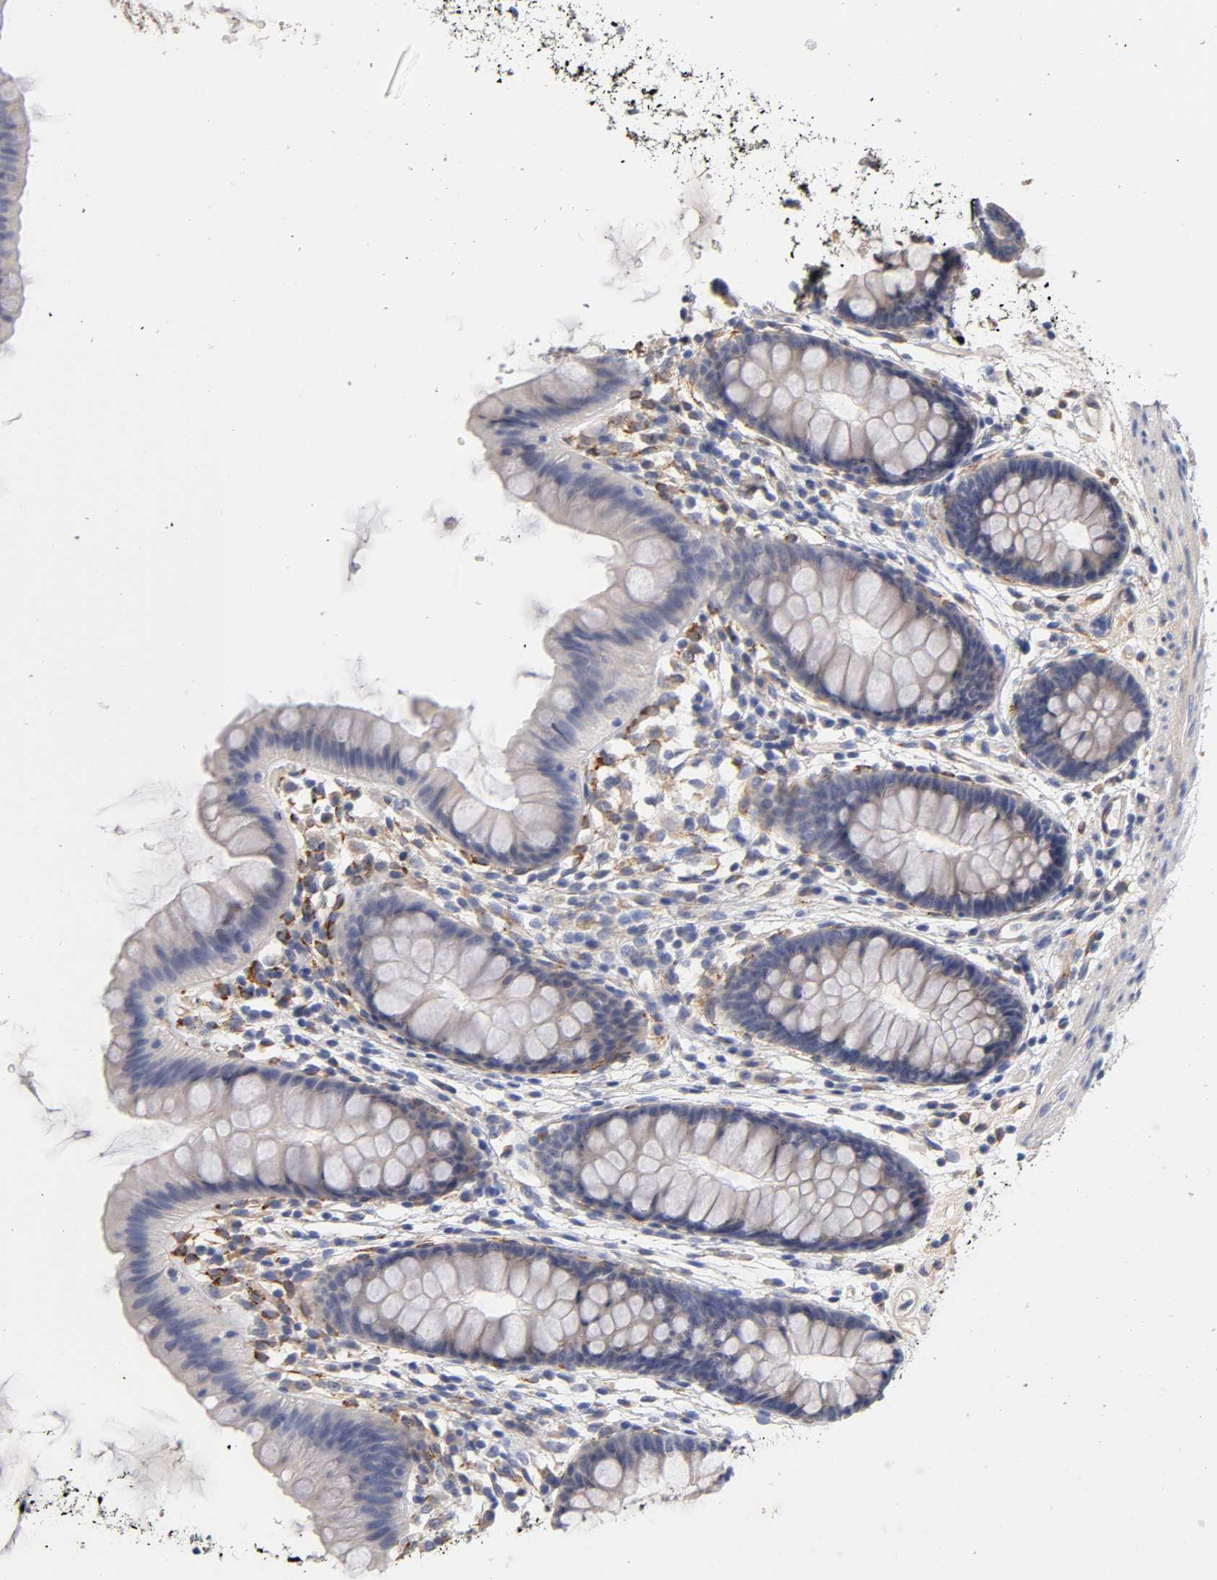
{"staining": {"intensity": "negative", "quantity": "none", "location": "none"}, "tissue": "colon", "cell_type": "Endothelial cells", "image_type": "normal", "snomed": [{"axis": "morphology", "description": "Normal tissue, NOS"}, {"axis": "topography", "description": "Smooth muscle"}, {"axis": "topography", "description": "Colon"}], "caption": "Immunohistochemistry of unremarkable colon exhibits no positivity in endothelial cells. (Brightfield microscopy of DAB immunohistochemistry at high magnification).", "gene": "LAMB1", "patient": {"sex": "male", "age": 67}}